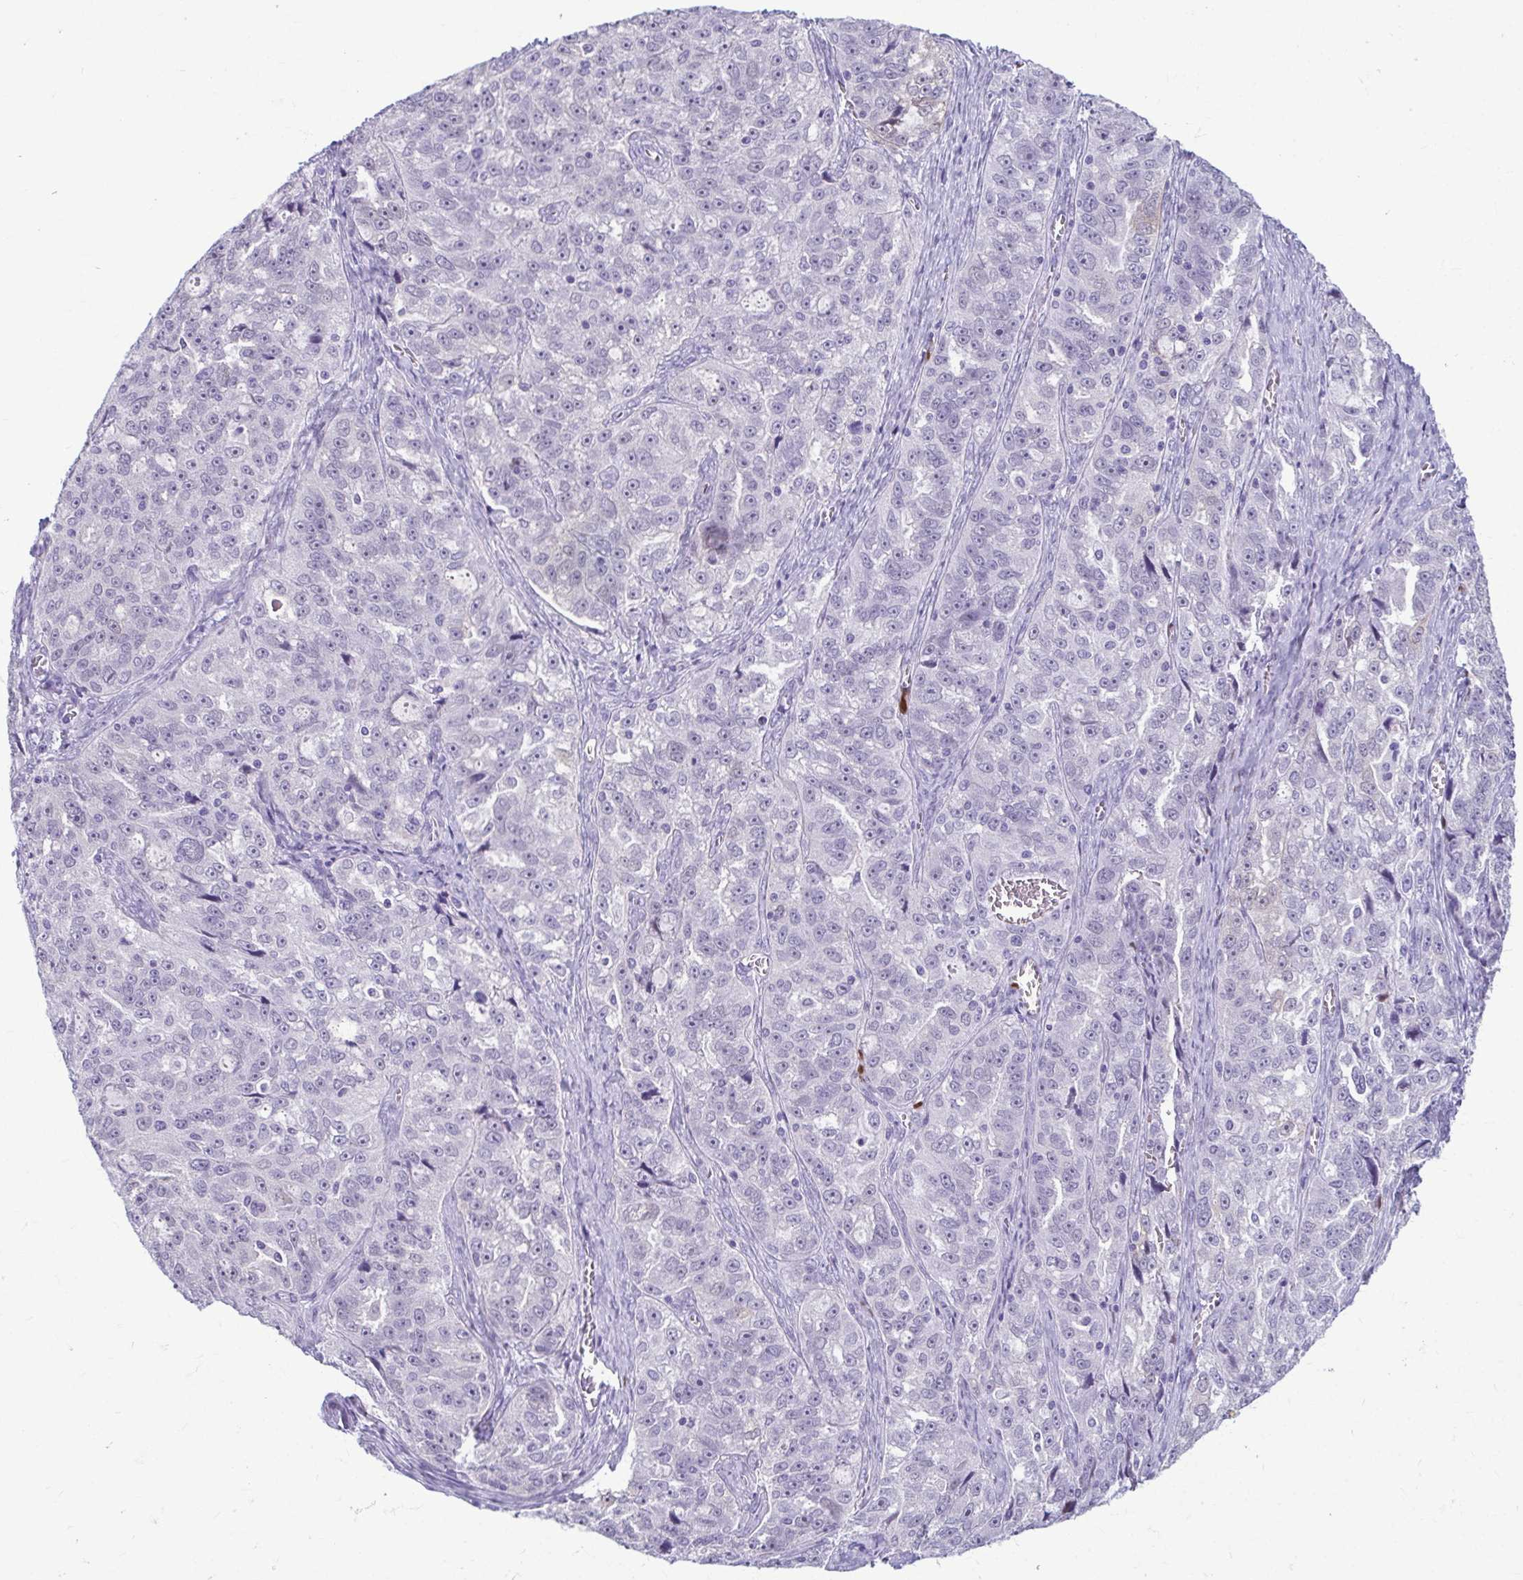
{"staining": {"intensity": "negative", "quantity": "none", "location": "none"}, "tissue": "ovarian cancer", "cell_type": "Tumor cells", "image_type": "cancer", "snomed": [{"axis": "morphology", "description": "Cystadenocarcinoma, serous, NOS"}, {"axis": "topography", "description": "Ovary"}], "caption": "Ovarian cancer was stained to show a protein in brown. There is no significant staining in tumor cells.", "gene": "SERPINI1", "patient": {"sex": "female", "age": 51}}